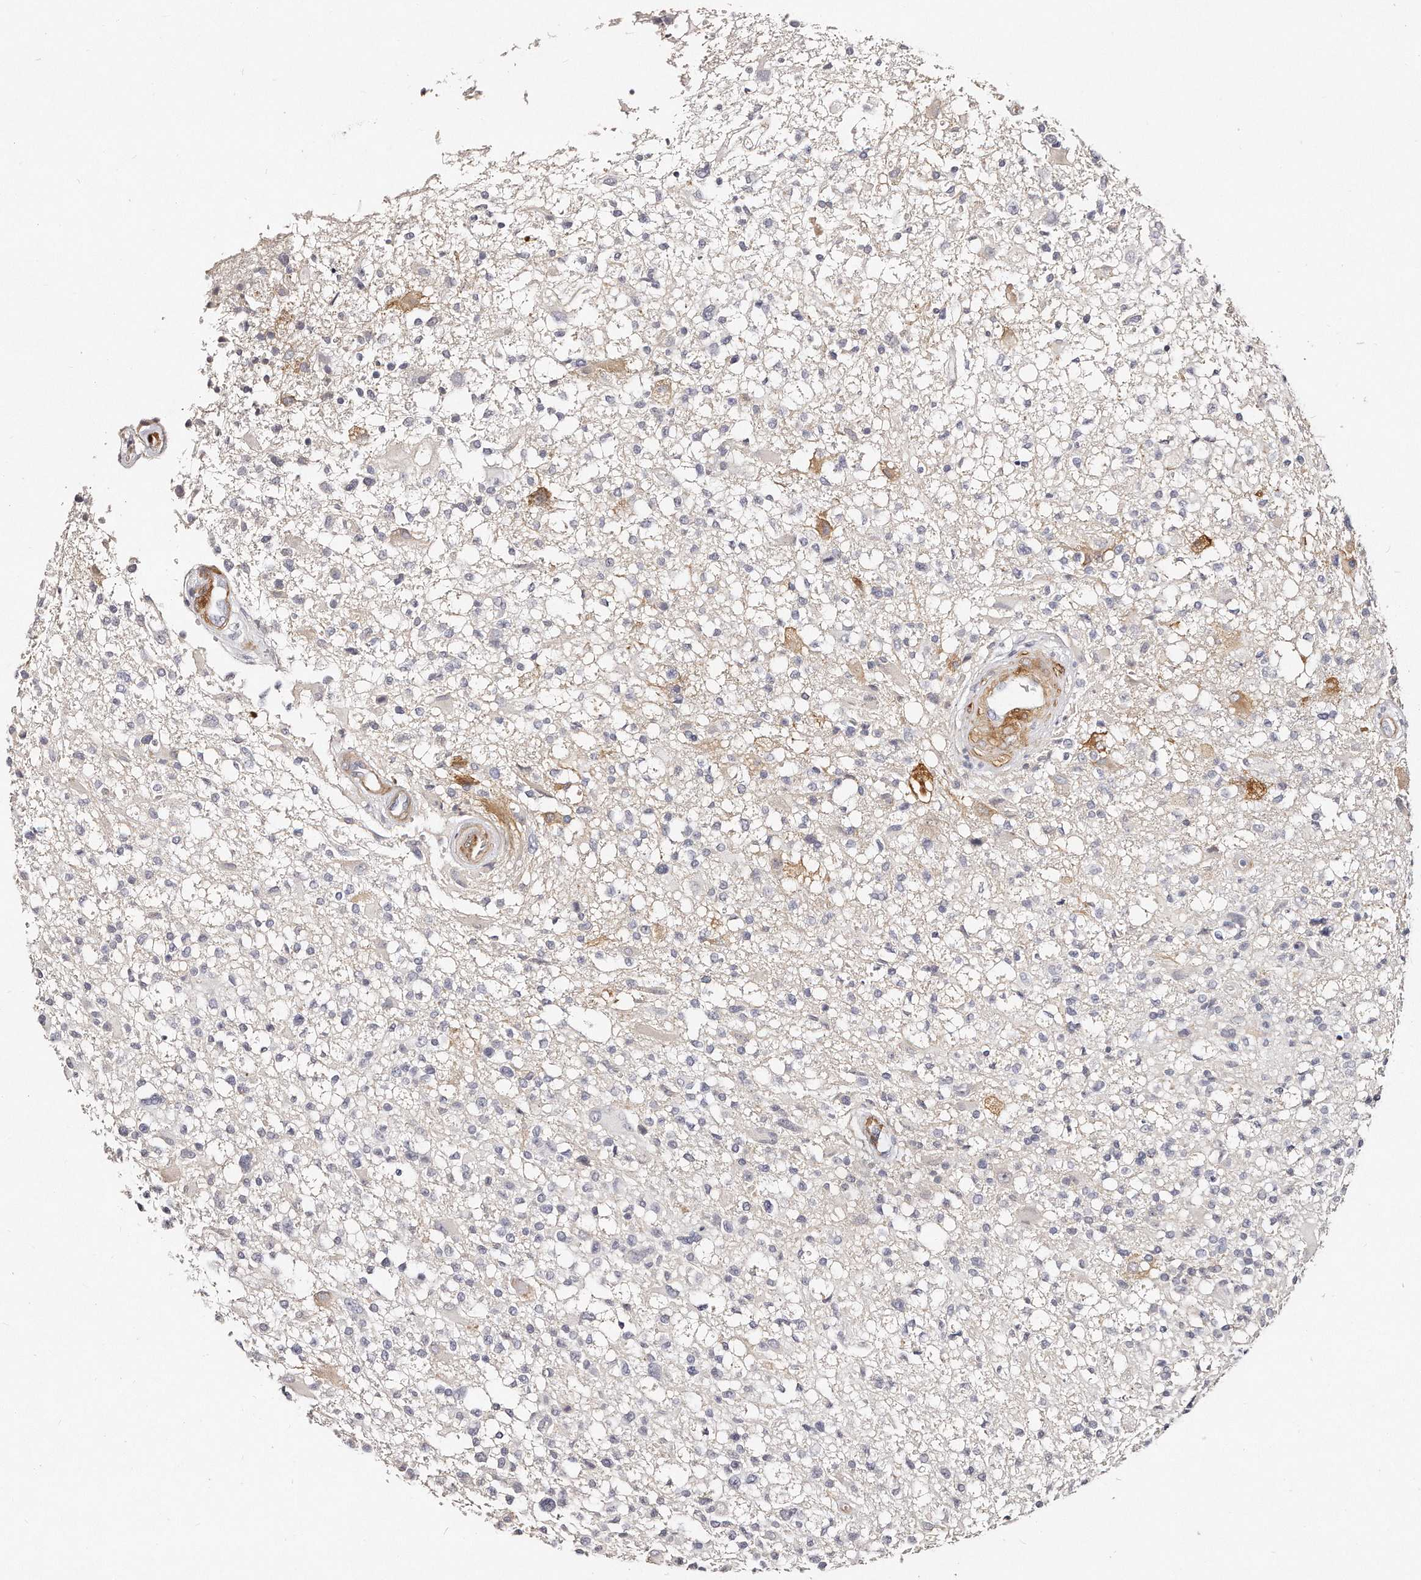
{"staining": {"intensity": "negative", "quantity": "none", "location": "none"}, "tissue": "glioma", "cell_type": "Tumor cells", "image_type": "cancer", "snomed": [{"axis": "morphology", "description": "Glioma, malignant, High grade"}, {"axis": "morphology", "description": "Glioblastoma, NOS"}, {"axis": "topography", "description": "Brain"}], "caption": "This is an immunohistochemistry image of high-grade glioma (malignant). There is no staining in tumor cells.", "gene": "LMOD1", "patient": {"sex": "male", "age": 60}}